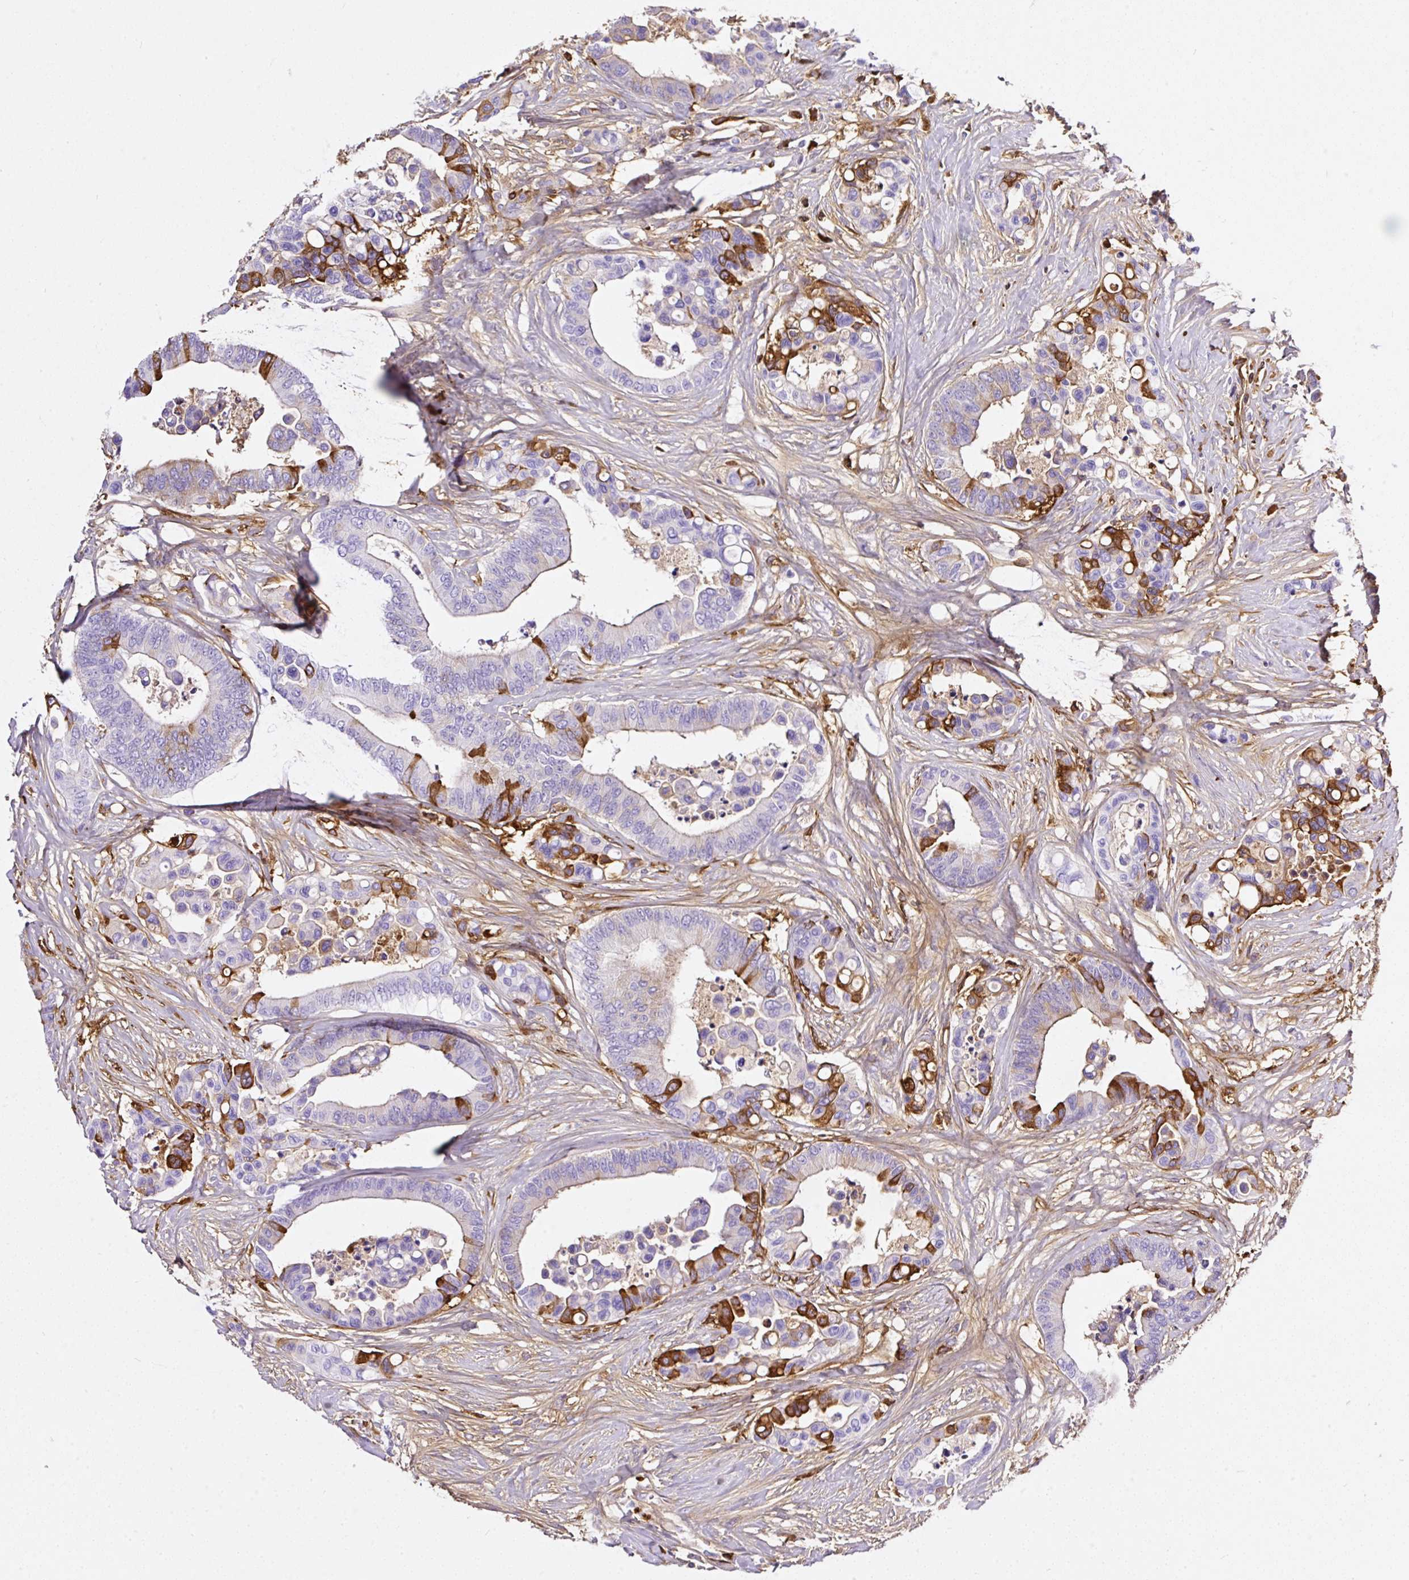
{"staining": {"intensity": "moderate", "quantity": "<25%", "location": "cytoplasmic/membranous"}, "tissue": "colorectal cancer", "cell_type": "Tumor cells", "image_type": "cancer", "snomed": [{"axis": "morphology", "description": "Adenocarcinoma, NOS"}, {"axis": "topography", "description": "Colon"}], "caption": "Immunohistochemical staining of adenocarcinoma (colorectal) displays low levels of moderate cytoplasmic/membranous expression in approximately <25% of tumor cells. Immunohistochemistry (ihc) stains the protein in brown and the nuclei are stained blue.", "gene": "CLEC3B", "patient": {"sex": "male", "age": 82}}